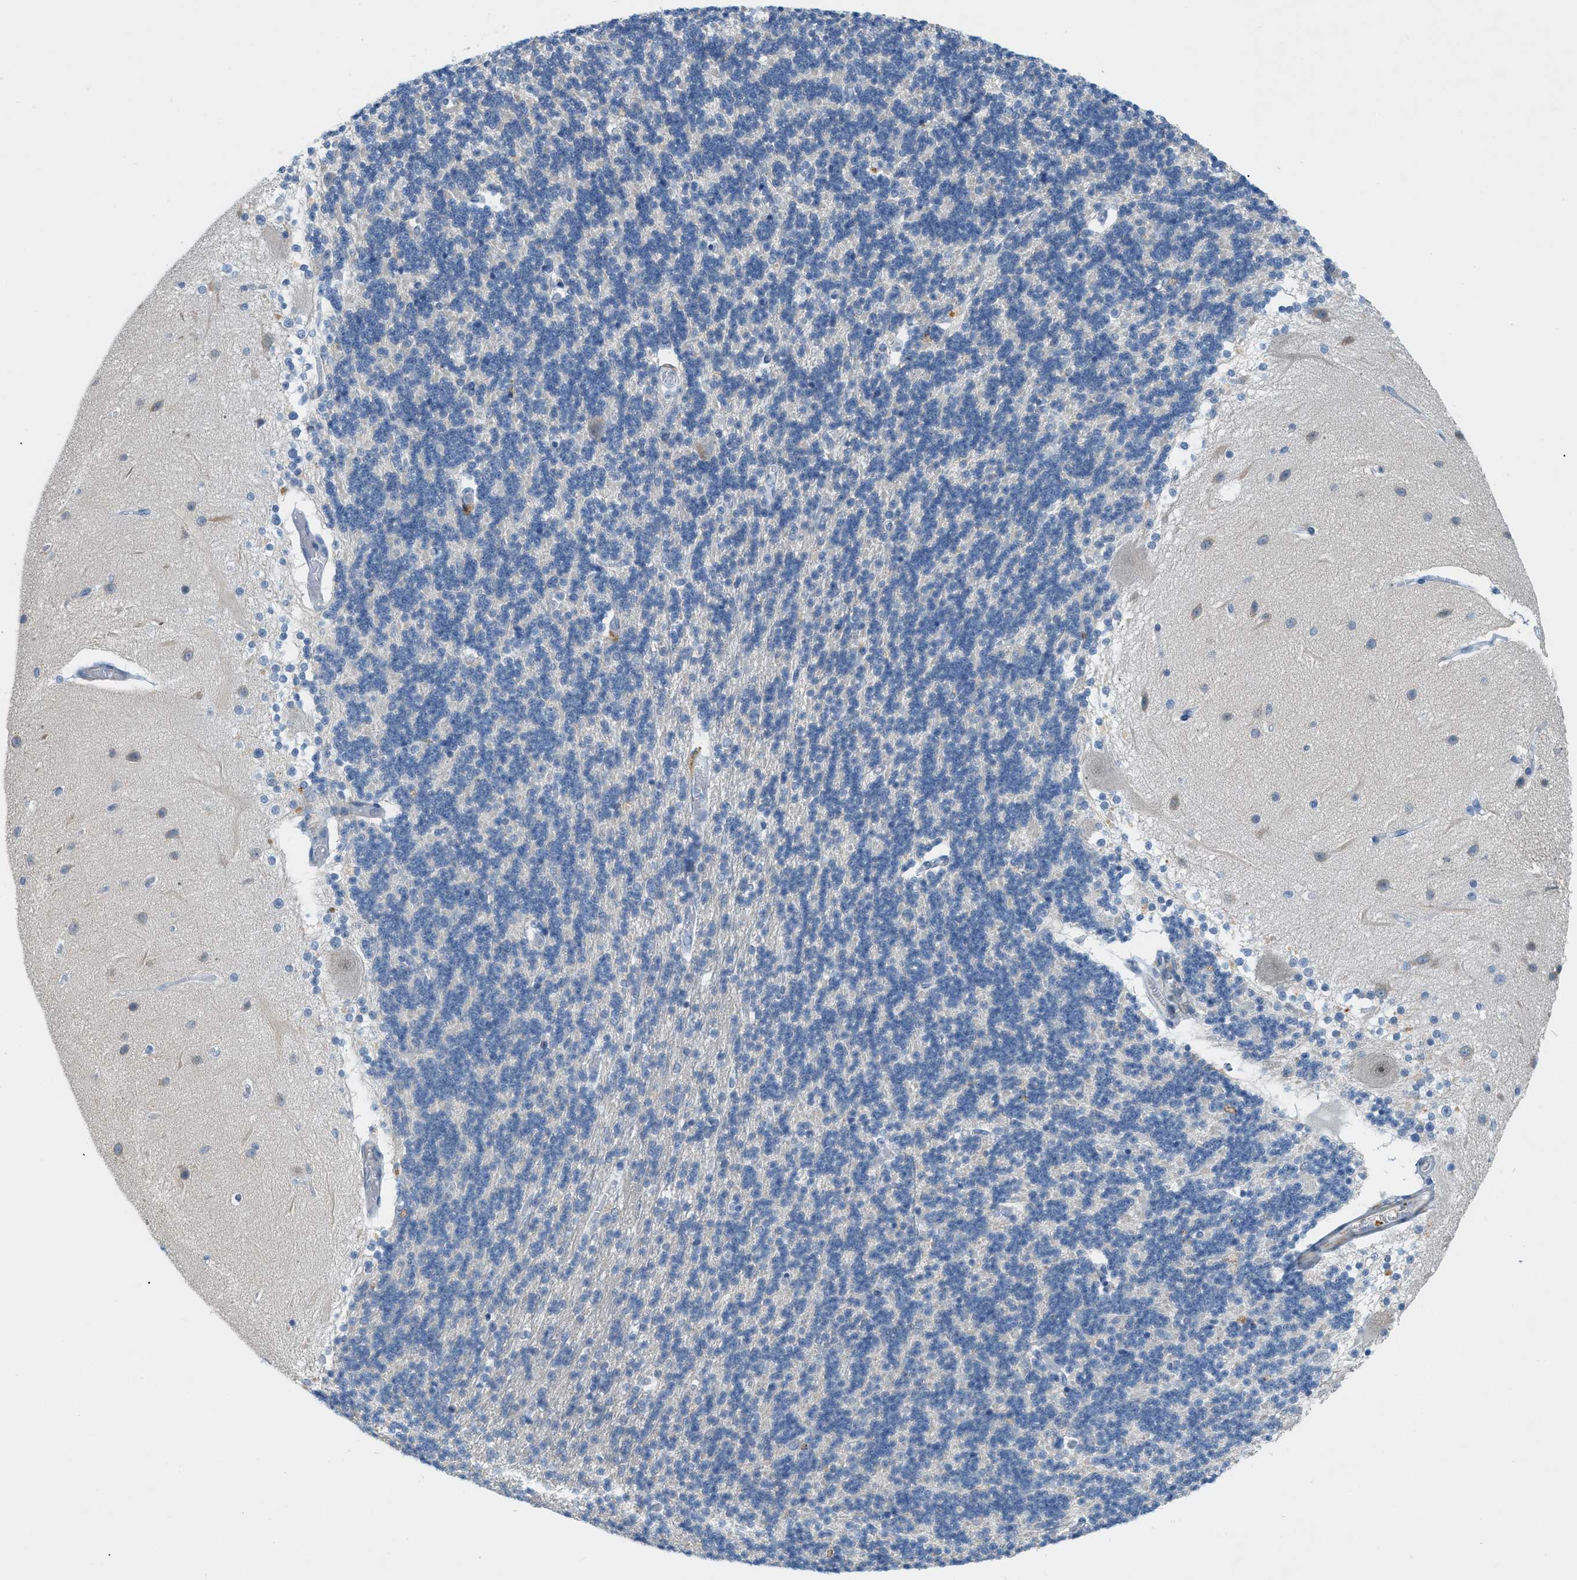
{"staining": {"intensity": "negative", "quantity": "none", "location": "none"}, "tissue": "cerebellum", "cell_type": "Cells in granular layer", "image_type": "normal", "snomed": [{"axis": "morphology", "description": "Normal tissue, NOS"}, {"axis": "topography", "description": "Cerebellum"}], "caption": "High power microscopy histopathology image of an IHC photomicrograph of unremarkable cerebellum, revealing no significant expression in cells in granular layer.", "gene": "HLTF", "patient": {"sex": "female", "age": 54}}